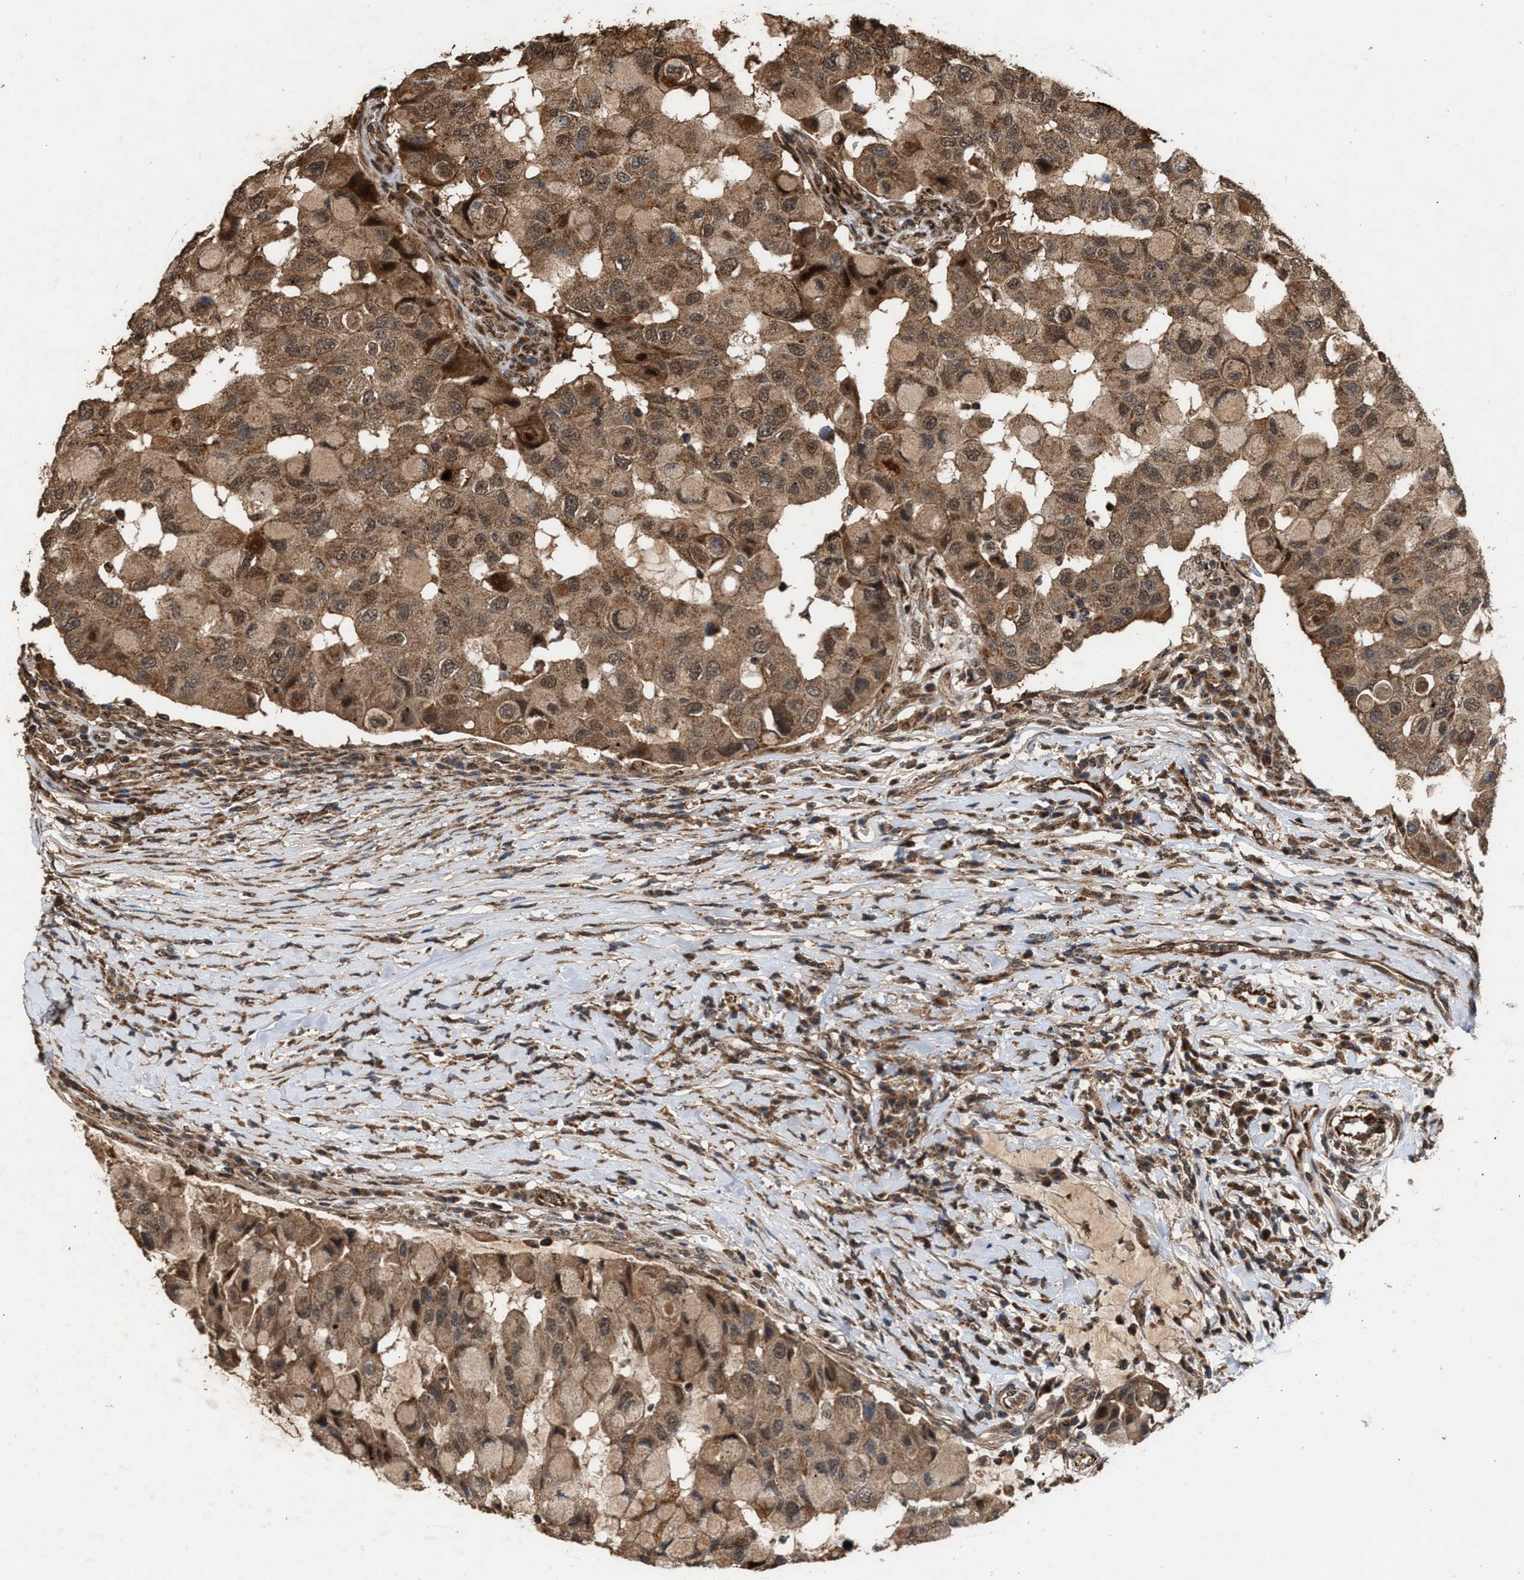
{"staining": {"intensity": "moderate", "quantity": ">75%", "location": "cytoplasmic/membranous,nuclear"}, "tissue": "breast cancer", "cell_type": "Tumor cells", "image_type": "cancer", "snomed": [{"axis": "morphology", "description": "Duct carcinoma"}, {"axis": "topography", "description": "Breast"}], "caption": "Immunohistochemistry staining of breast cancer (infiltrating ductal carcinoma), which shows medium levels of moderate cytoplasmic/membranous and nuclear positivity in about >75% of tumor cells indicating moderate cytoplasmic/membranous and nuclear protein expression. The staining was performed using DAB (3,3'-diaminobenzidine) (brown) for protein detection and nuclei were counterstained in hematoxylin (blue).", "gene": "ZNHIT6", "patient": {"sex": "female", "age": 27}}